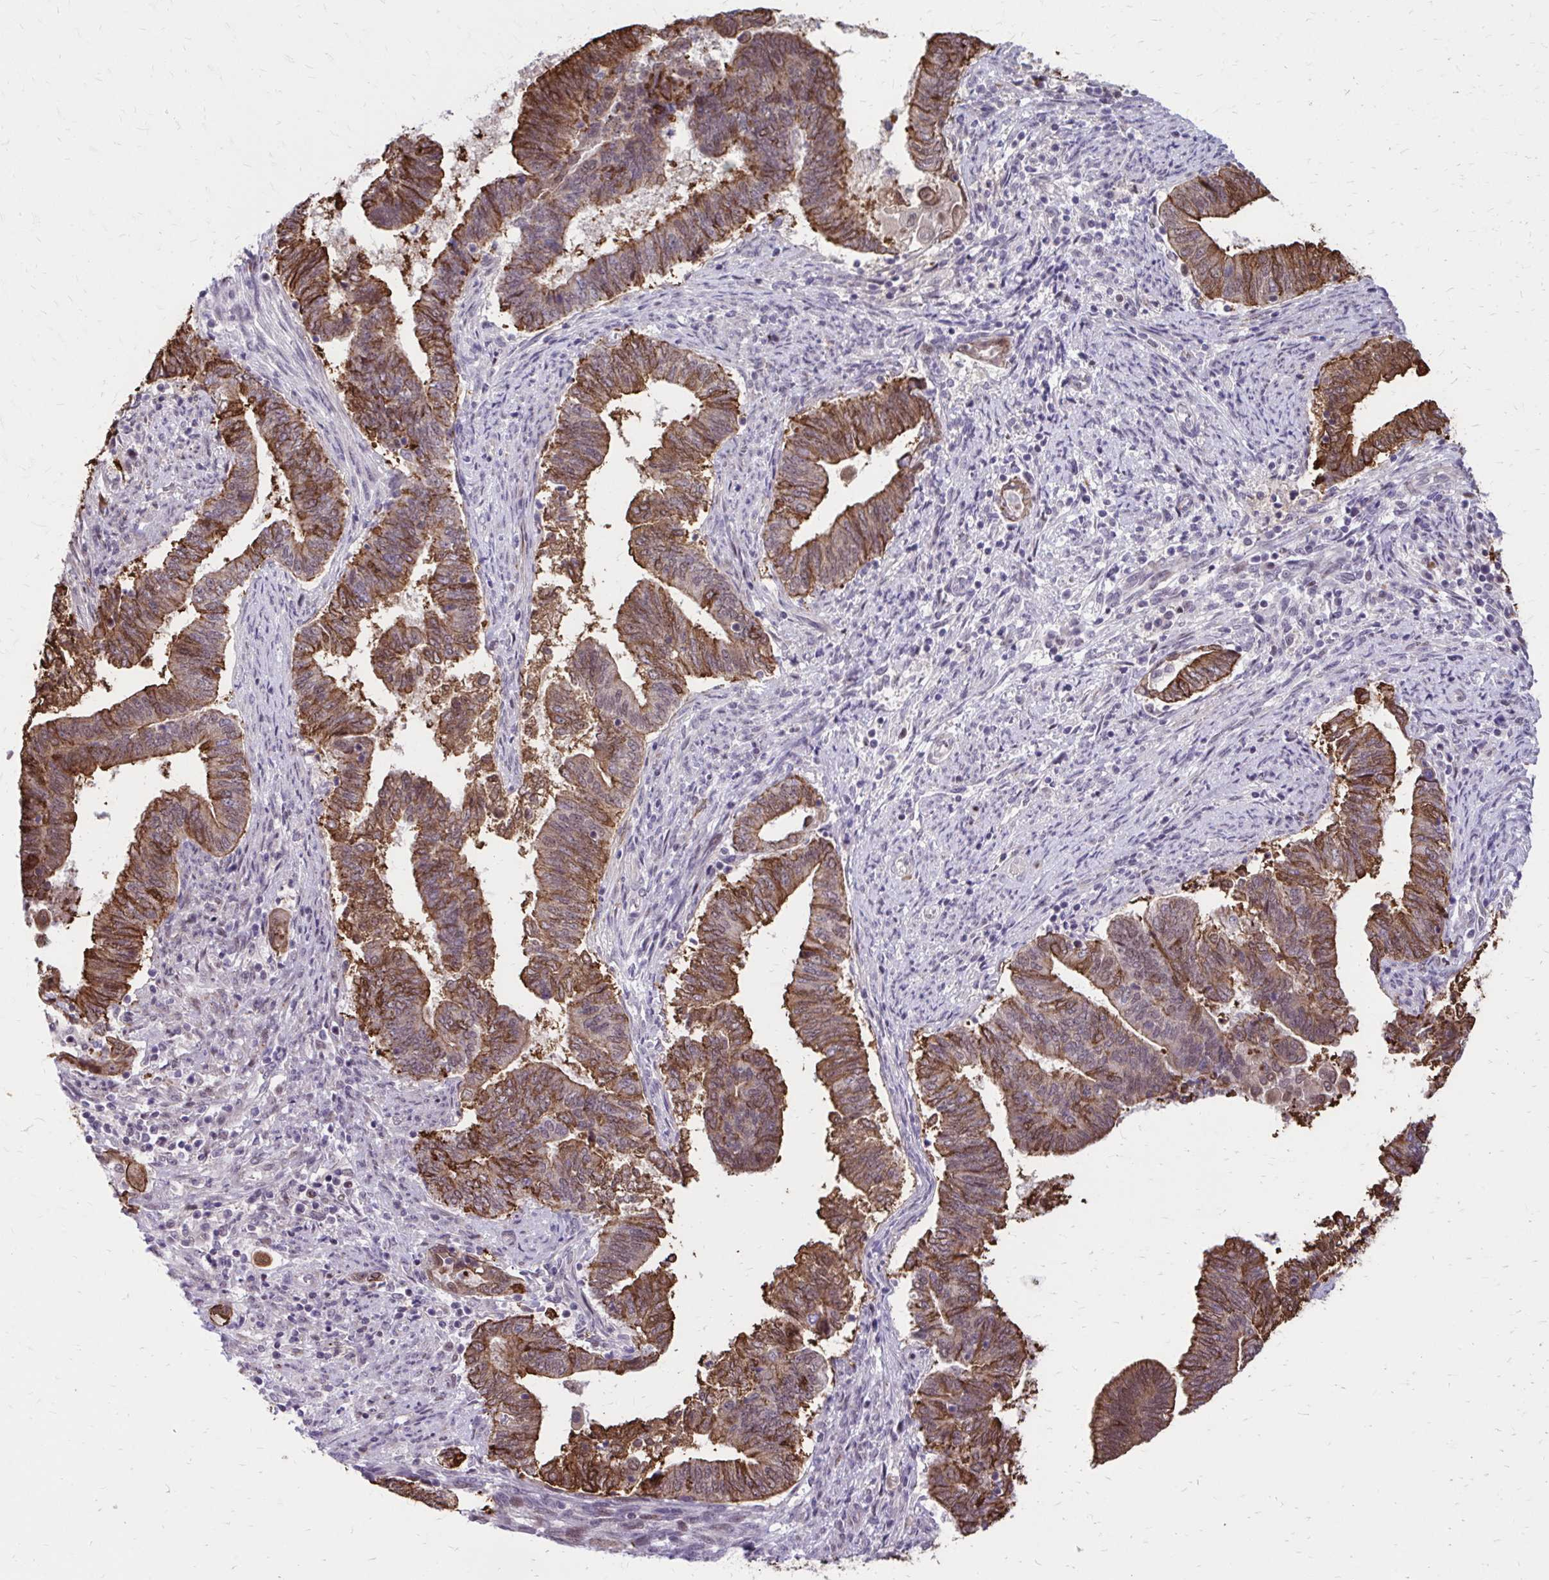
{"staining": {"intensity": "moderate", "quantity": ">75%", "location": "cytoplasmic/membranous"}, "tissue": "endometrial cancer", "cell_type": "Tumor cells", "image_type": "cancer", "snomed": [{"axis": "morphology", "description": "Adenocarcinoma, NOS"}, {"axis": "topography", "description": "Endometrium"}], "caption": "Endometrial cancer was stained to show a protein in brown. There is medium levels of moderate cytoplasmic/membranous staining in about >75% of tumor cells.", "gene": "ANKRD30B", "patient": {"sex": "female", "age": 65}}